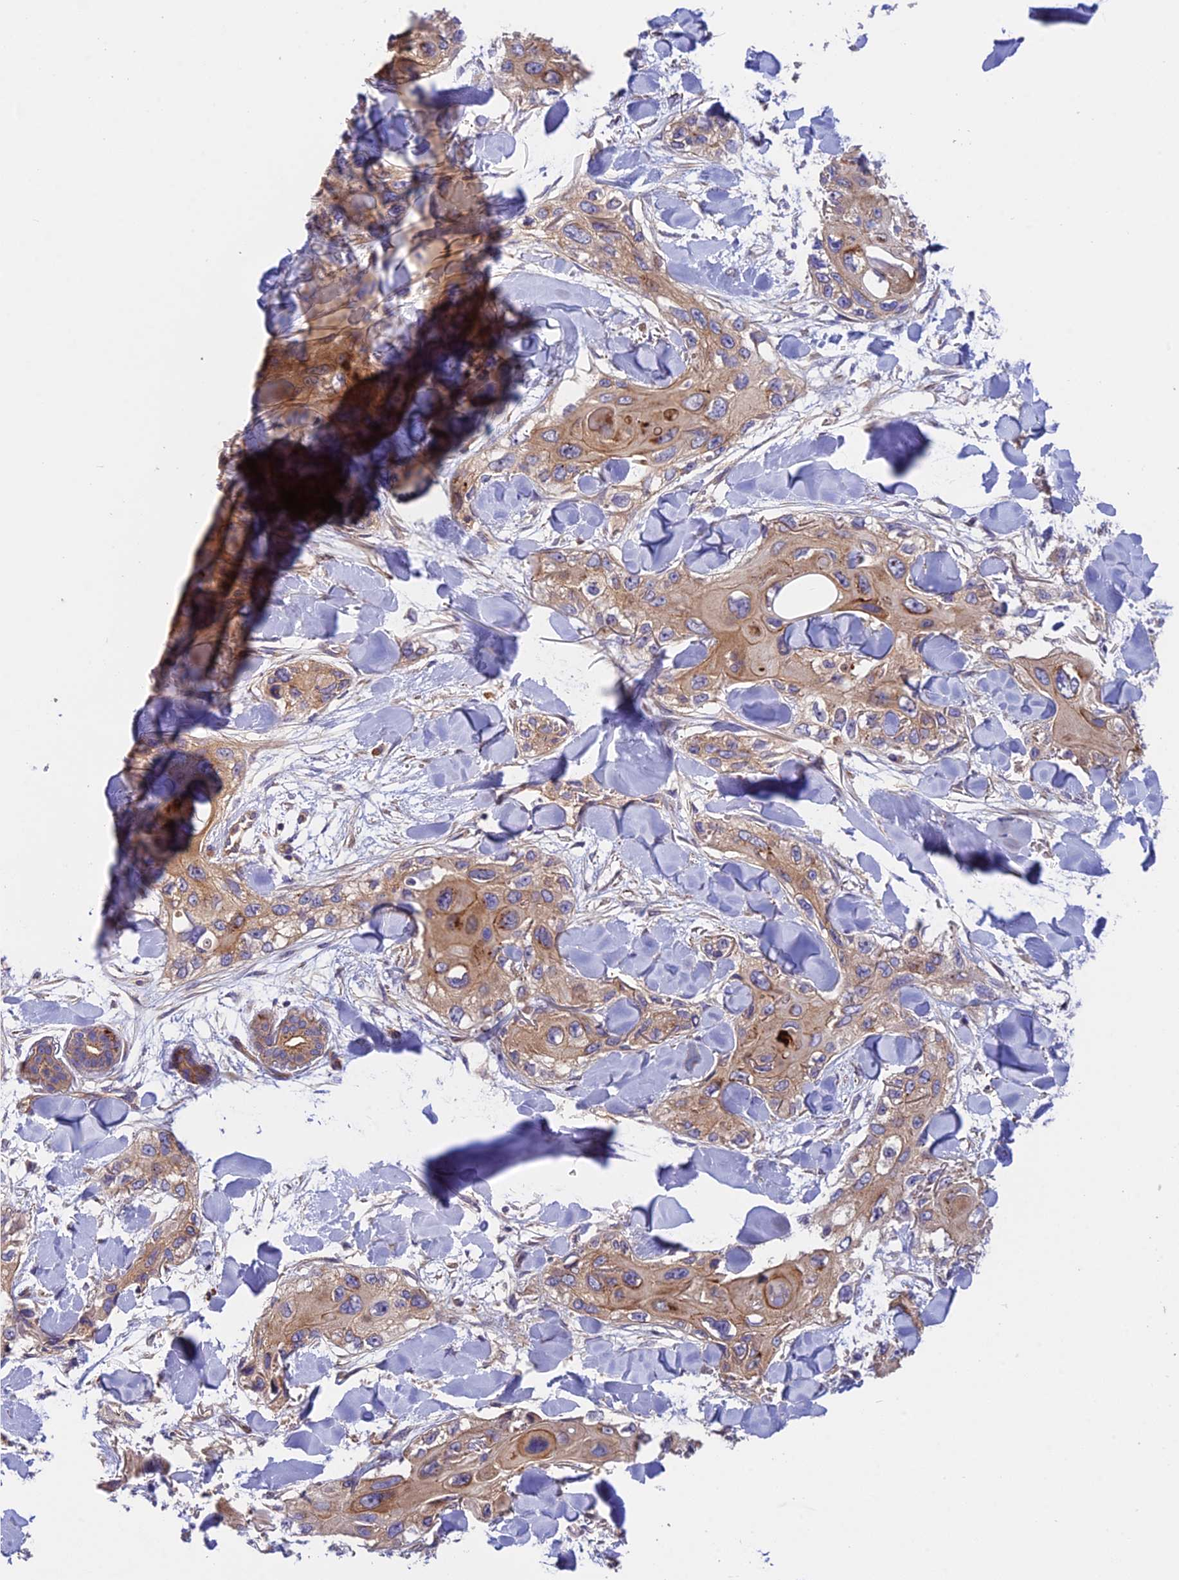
{"staining": {"intensity": "moderate", "quantity": ">75%", "location": "cytoplasmic/membranous"}, "tissue": "skin cancer", "cell_type": "Tumor cells", "image_type": "cancer", "snomed": [{"axis": "morphology", "description": "Normal tissue, NOS"}, {"axis": "morphology", "description": "Squamous cell carcinoma, NOS"}, {"axis": "topography", "description": "Skin"}], "caption": "Tumor cells show moderate cytoplasmic/membranous expression in approximately >75% of cells in squamous cell carcinoma (skin).", "gene": "ADAMTS15", "patient": {"sex": "male", "age": 72}}